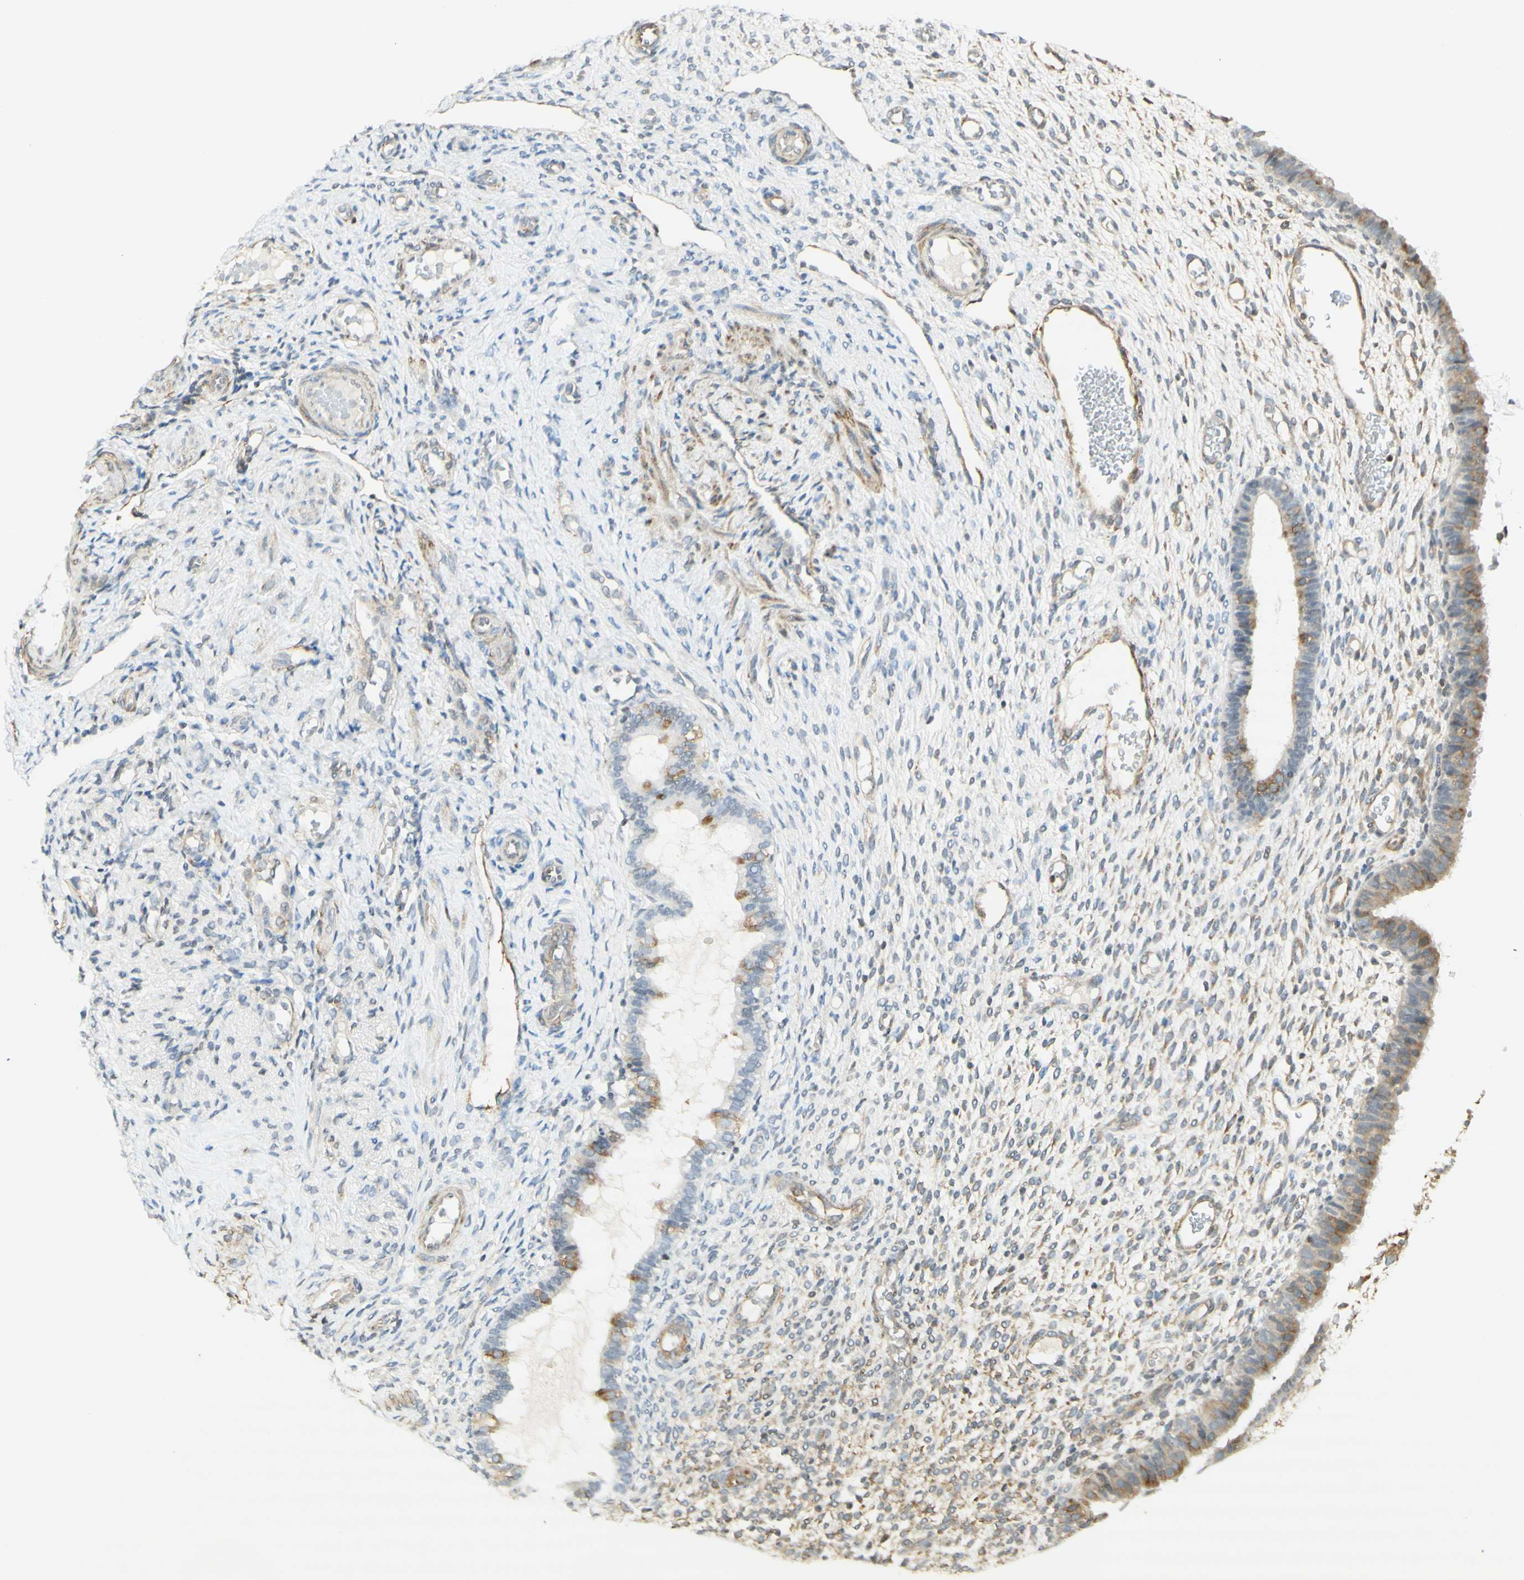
{"staining": {"intensity": "negative", "quantity": "none", "location": "none"}, "tissue": "endometrium", "cell_type": "Cells in endometrial stroma", "image_type": "normal", "snomed": [{"axis": "morphology", "description": "Normal tissue, NOS"}, {"axis": "topography", "description": "Endometrium"}], "caption": "Human endometrium stained for a protein using immunohistochemistry (IHC) shows no staining in cells in endometrial stroma.", "gene": "MAP1B", "patient": {"sex": "female", "age": 61}}